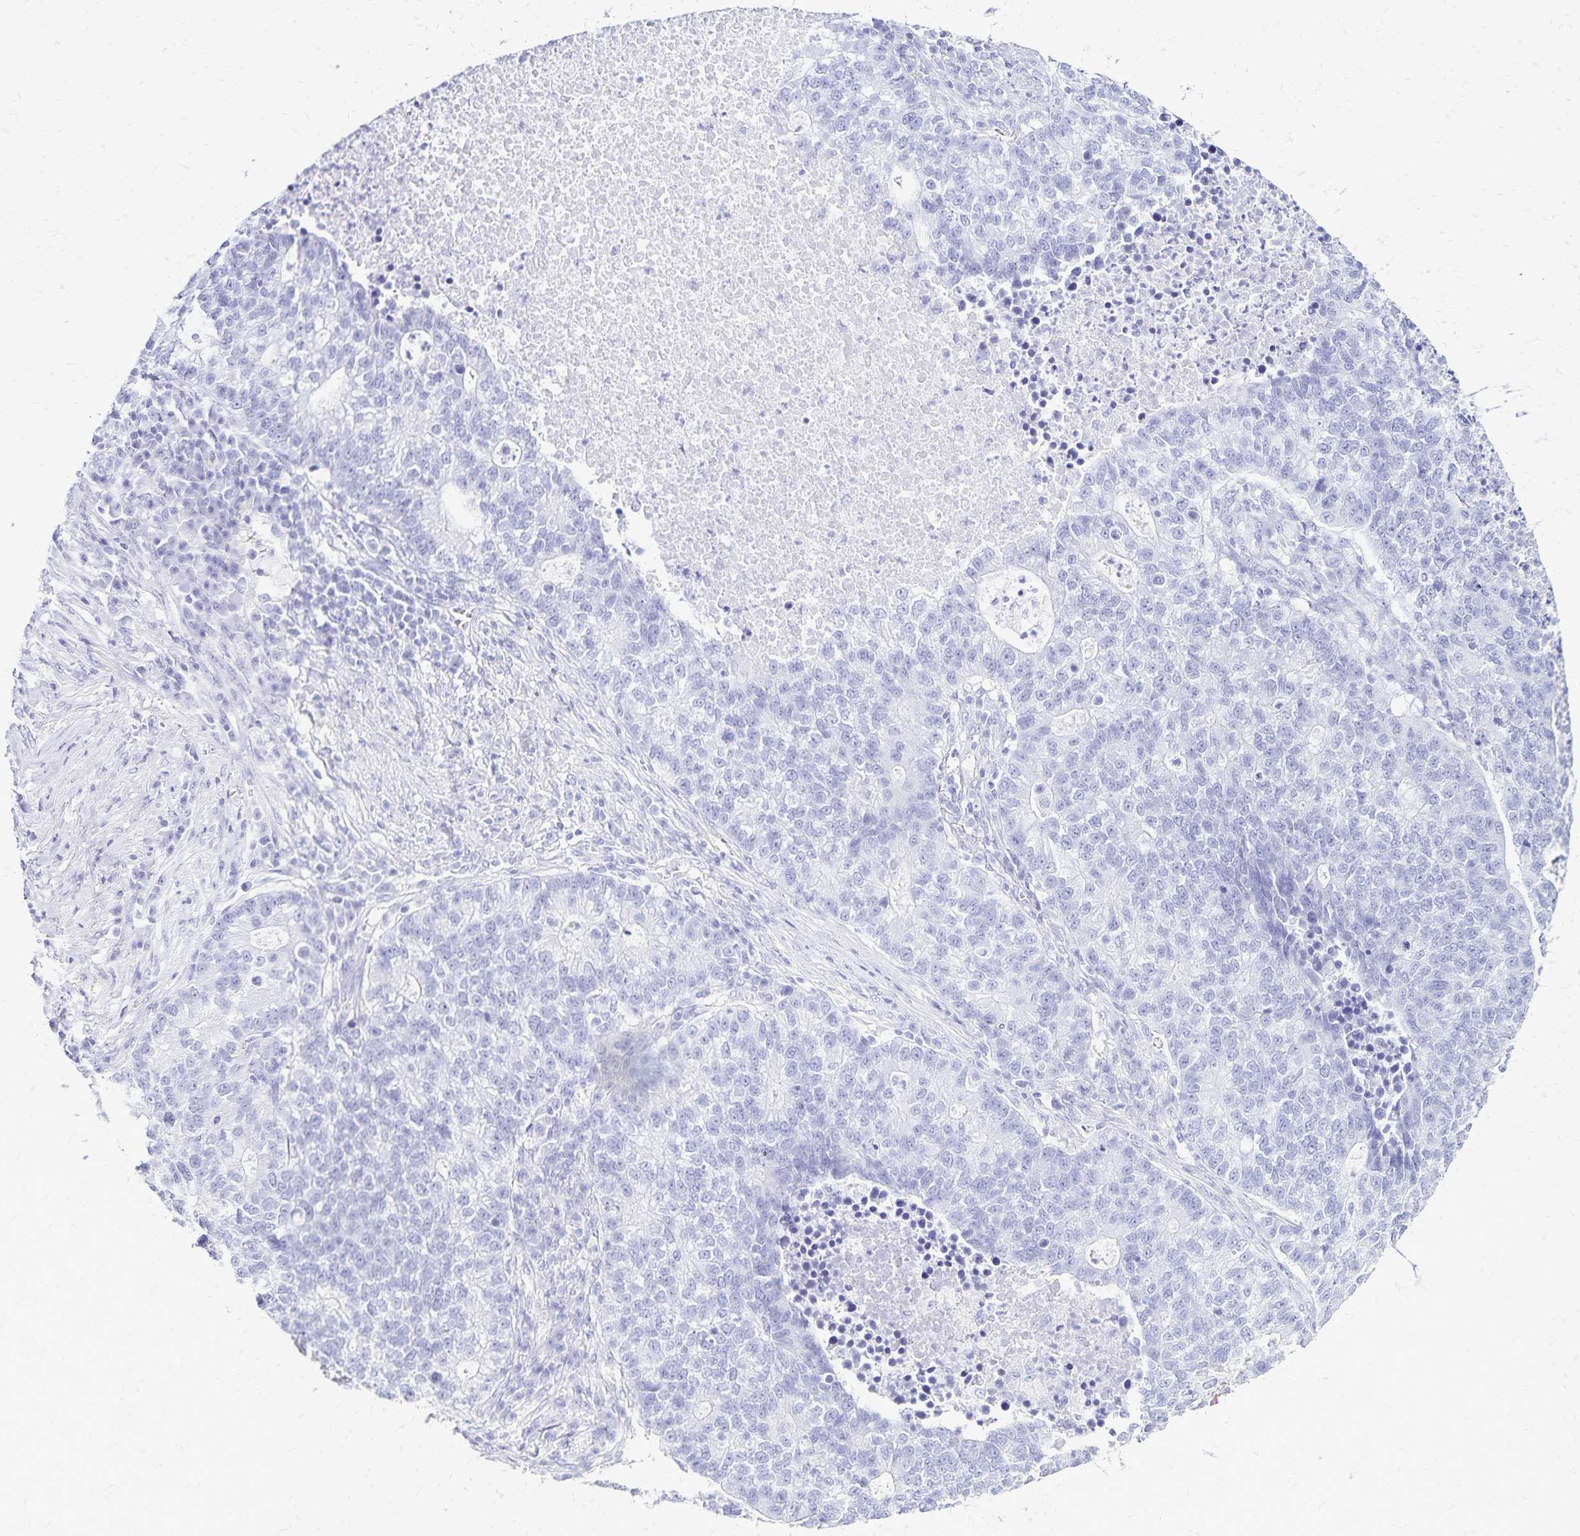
{"staining": {"intensity": "negative", "quantity": "none", "location": "none"}, "tissue": "lung cancer", "cell_type": "Tumor cells", "image_type": "cancer", "snomed": [{"axis": "morphology", "description": "Adenocarcinoma, NOS"}, {"axis": "topography", "description": "Lung"}], "caption": "Micrograph shows no protein staining in tumor cells of lung adenocarcinoma tissue.", "gene": "LIN28B", "patient": {"sex": "male", "age": 57}}